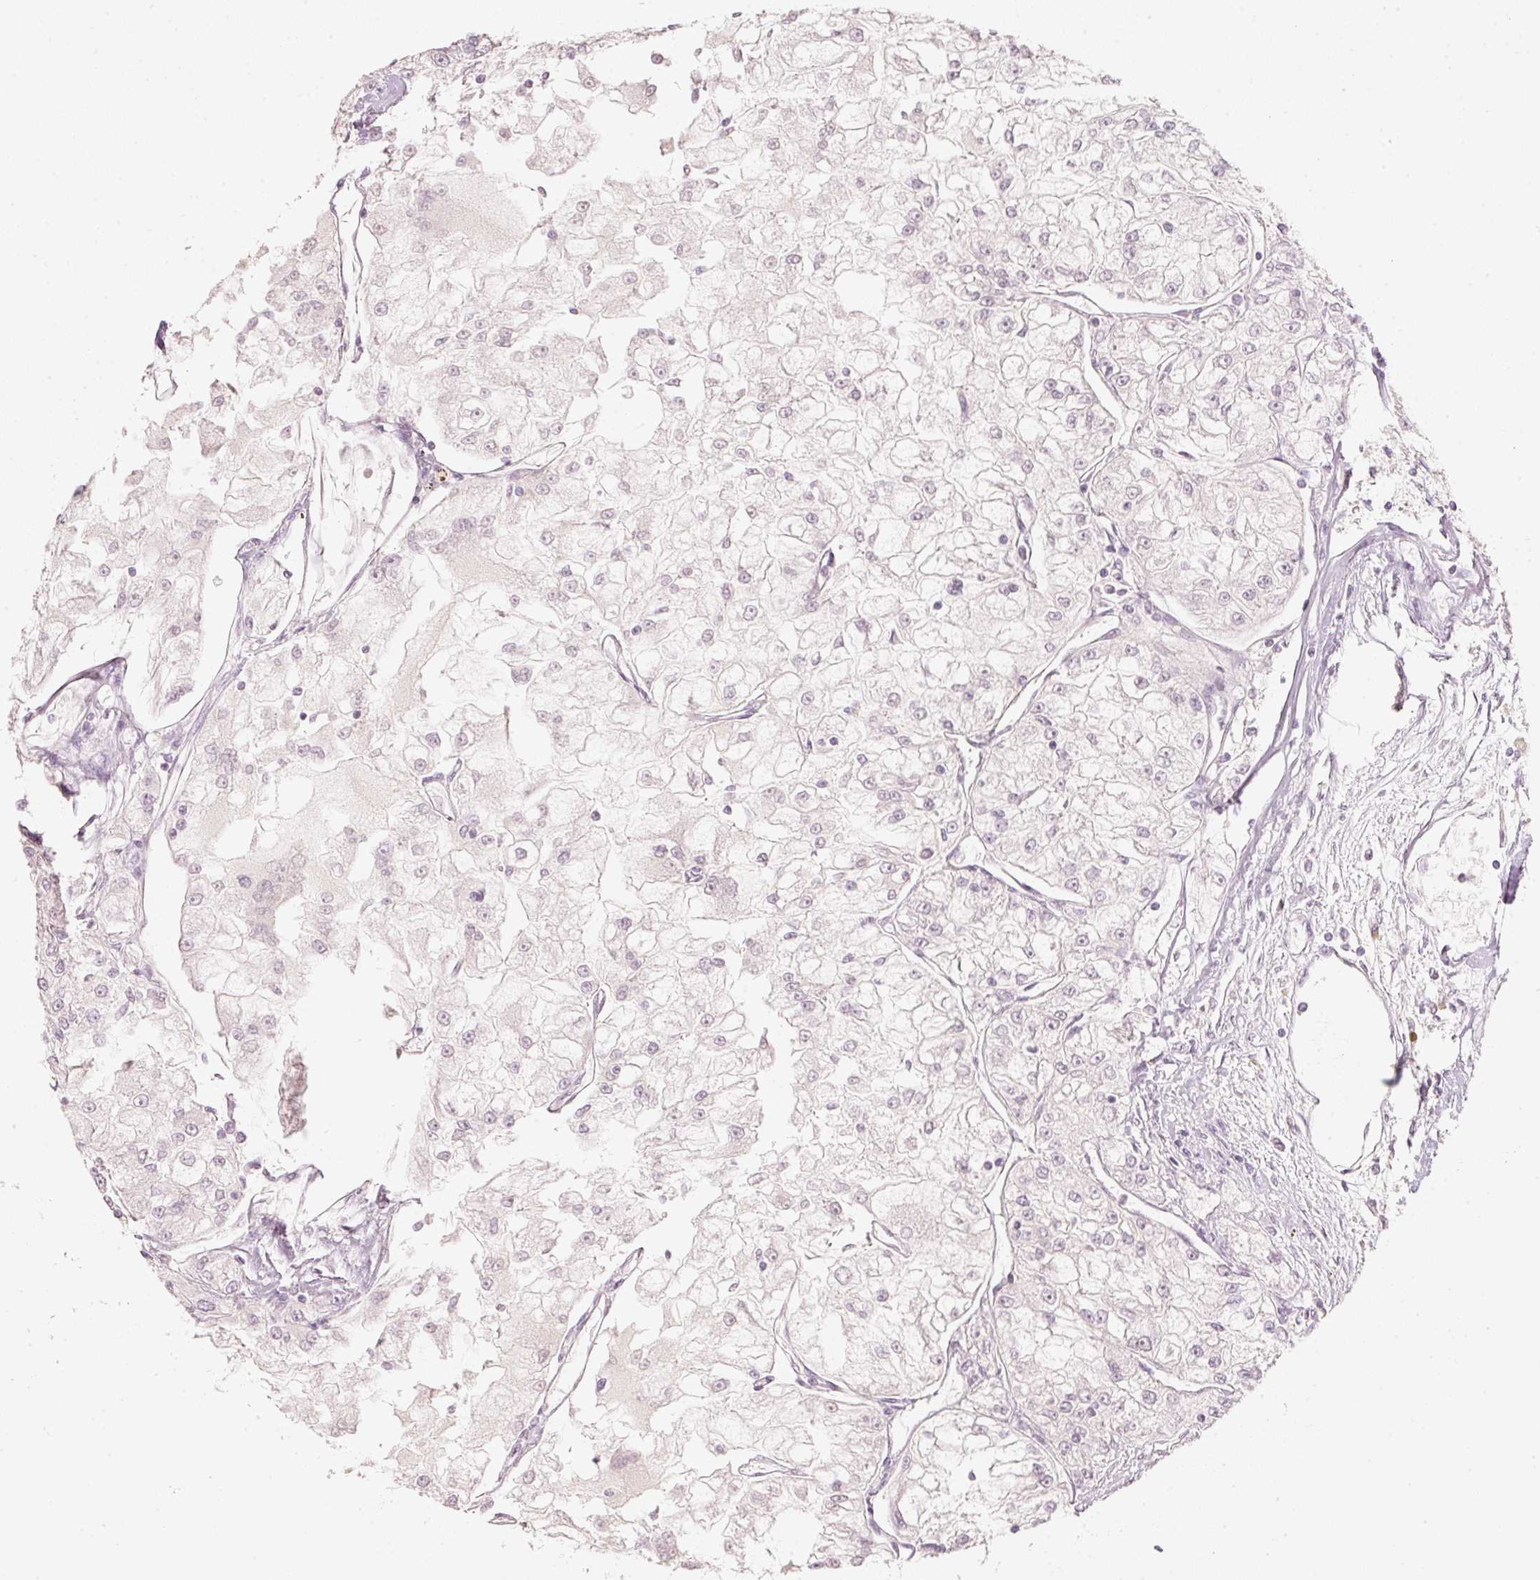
{"staining": {"intensity": "negative", "quantity": "none", "location": "none"}, "tissue": "renal cancer", "cell_type": "Tumor cells", "image_type": "cancer", "snomed": [{"axis": "morphology", "description": "Adenocarcinoma, NOS"}, {"axis": "topography", "description": "Kidney"}], "caption": "Tumor cells show no significant protein staining in adenocarcinoma (renal). (DAB (3,3'-diaminobenzidine) IHC visualized using brightfield microscopy, high magnification).", "gene": "STEAP1", "patient": {"sex": "female", "age": 72}}